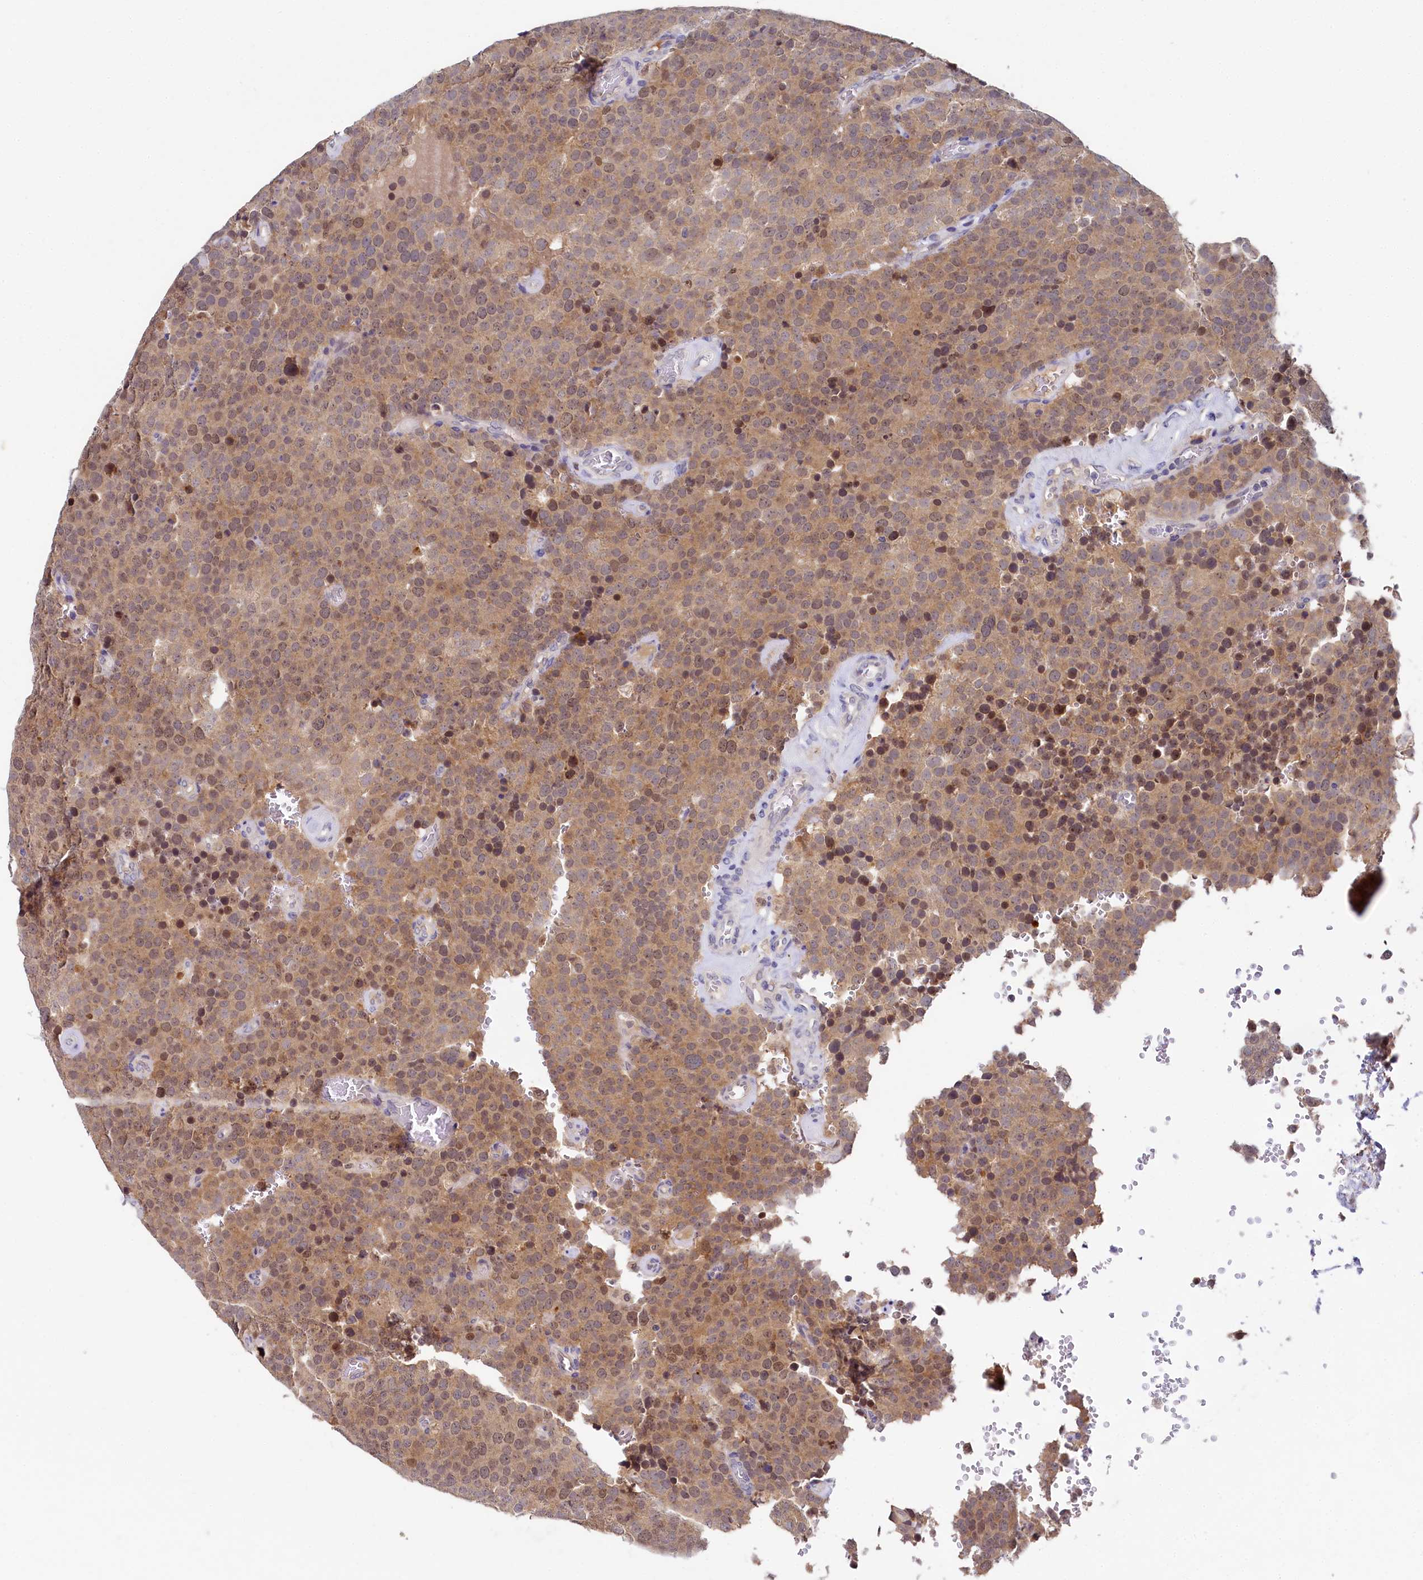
{"staining": {"intensity": "moderate", "quantity": ">75%", "location": "cytoplasmic/membranous"}, "tissue": "testis cancer", "cell_type": "Tumor cells", "image_type": "cancer", "snomed": [{"axis": "morphology", "description": "Seminoma, NOS"}, {"axis": "topography", "description": "Testis"}], "caption": "IHC (DAB (3,3'-diaminobenzidine)) staining of human testis seminoma shows moderate cytoplasmic/membranous protein staining in about >75% of tumor cells.", "gene": "SPINK9", "patient": {"sex": "male", "age": 71}}